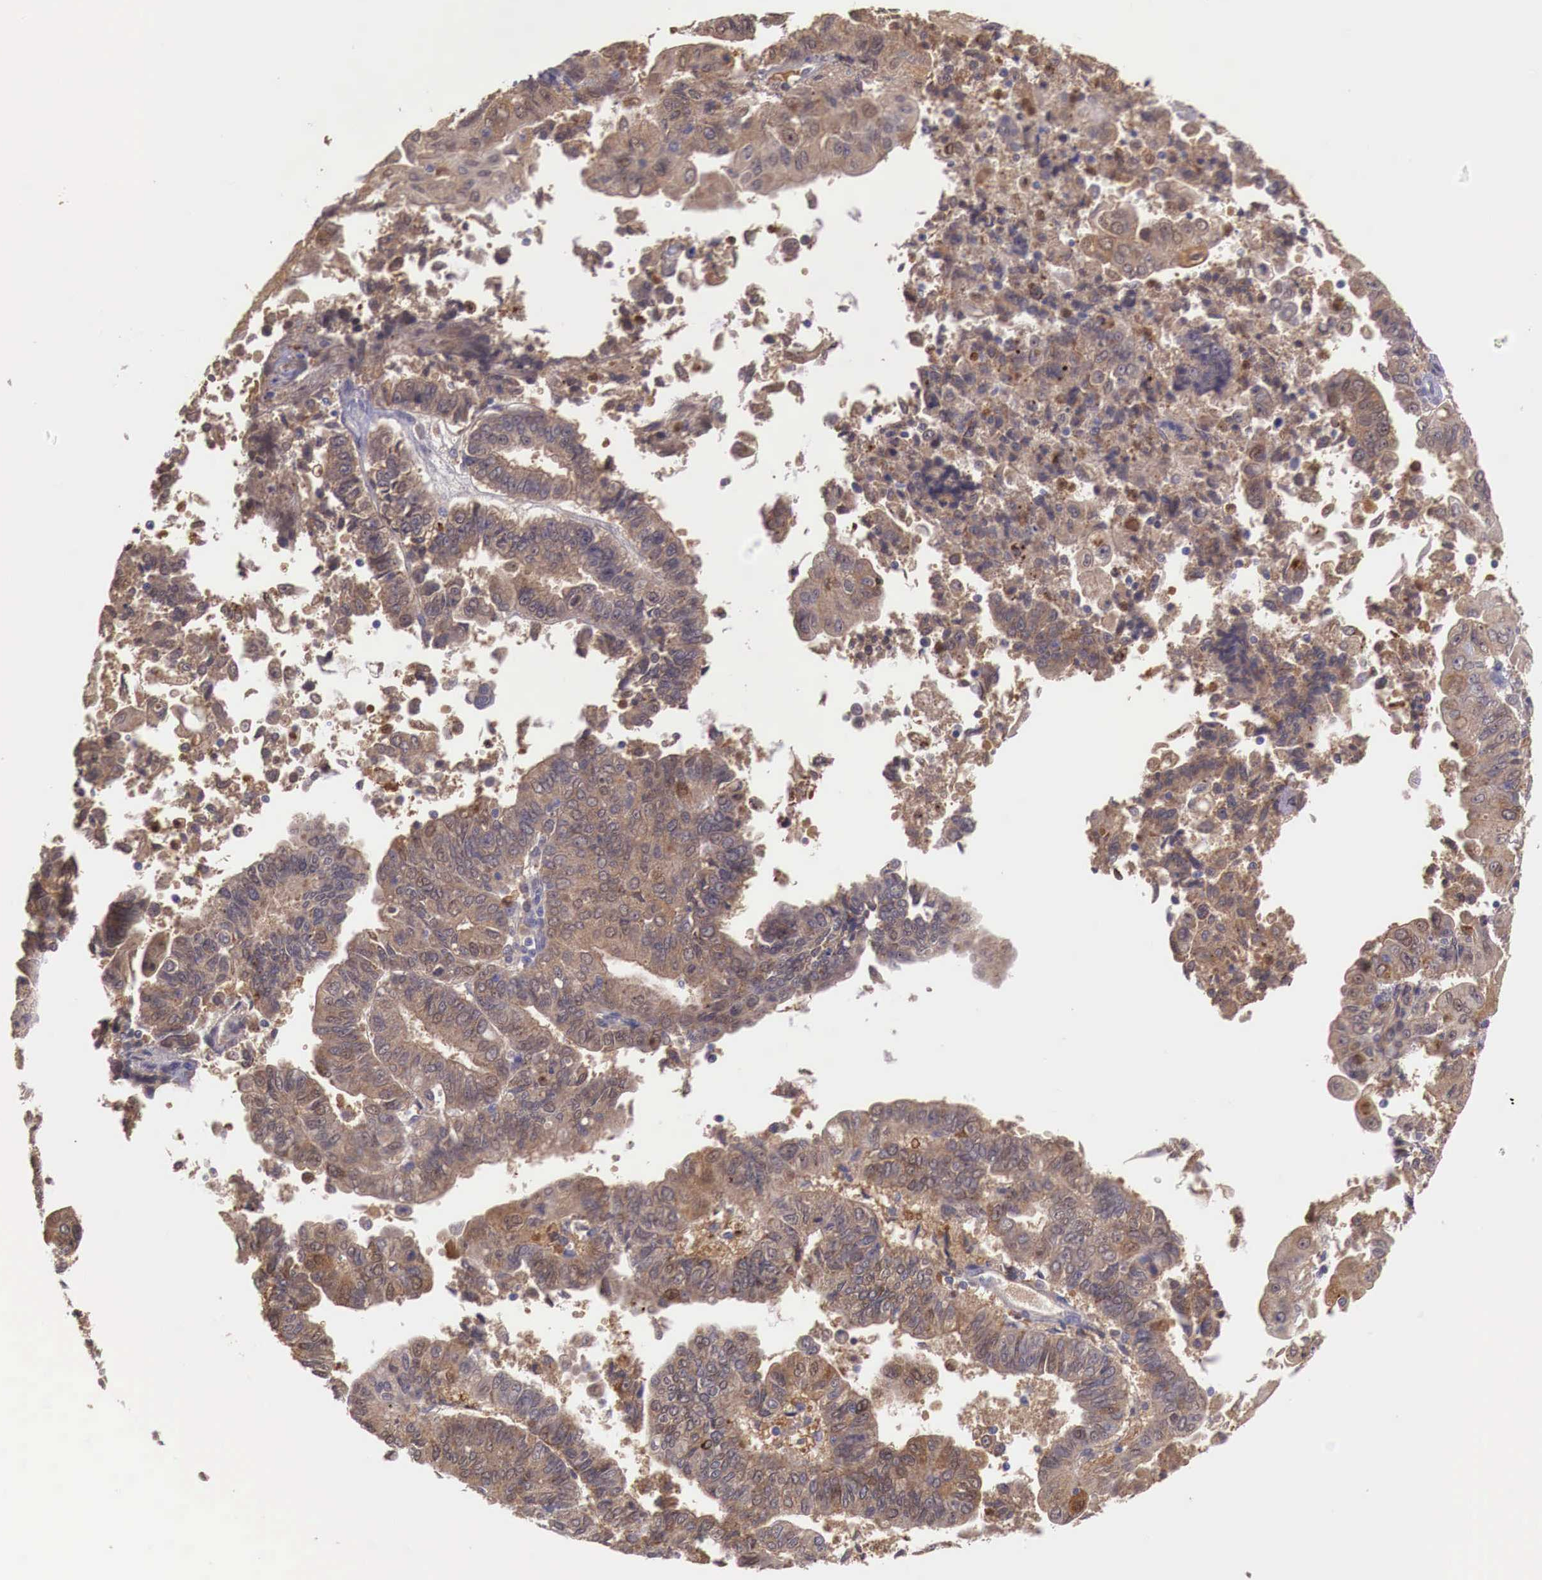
{"staining": {"intensity": "moderate", "quantity": ">75%", "location": "cytoplasmic/membranous"}, "tissue": "endometrial cancer", "cell_type": "Tumor cells", "image_type": "cancer", "snomed": [{"axis": "morphology", "description": "Adenocarcinoma, NOS"}, {"axis": "topography", "description": "Endometrium"}], "caption": "Human endometrial cancer (adenocarcinoma) stained with a protein marker demonstrates moderate staining in tumor cells.", "gene": "GAB2", "patient": {"sex": "female", "age": 75}}